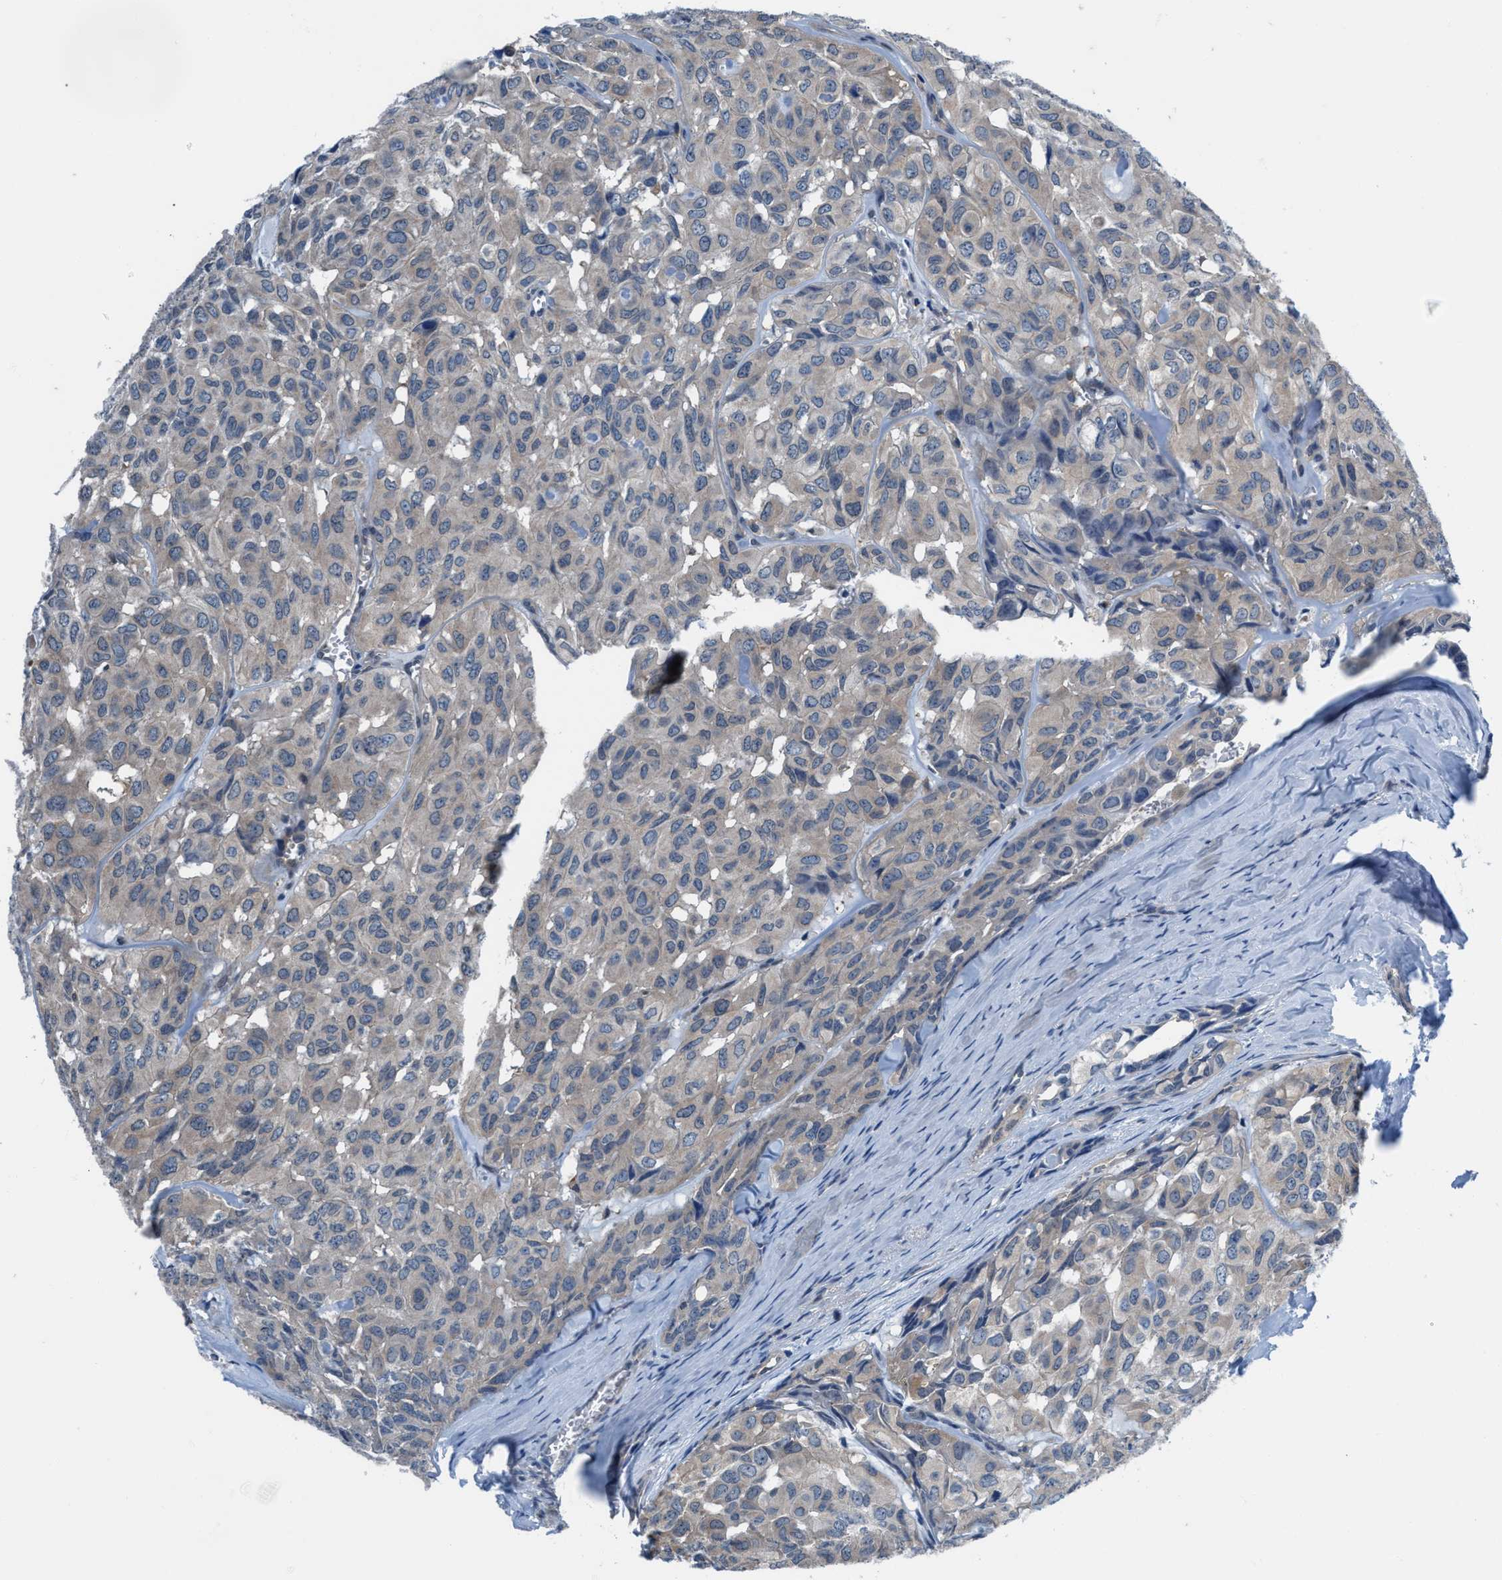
{"staining": {"intensity": "negative", "quantity": "none", "location": "none"}, "tissue": "head and neck cancer", "cell_type": "Tumor cells", "image_type": "cancer", "snomed": [{"axis": "morphology", "description": "Adenocarcinoma, NOS"}, {"axis": "topography", "description": "Salivary gland, NOS"}, {"axis": "topography", "description": "Head-Neck"}], "caption": "Immunohistochemistry (IHC) photomicrograph of neoplastic tissue: adenocarcinoma (head and neck) stained with DAB (3,3'-diaminobenzidine) displays no significant protein expression in tumor cells.", "gene": "NUDT5", "patient": {"sex": "female", "age": 76}}